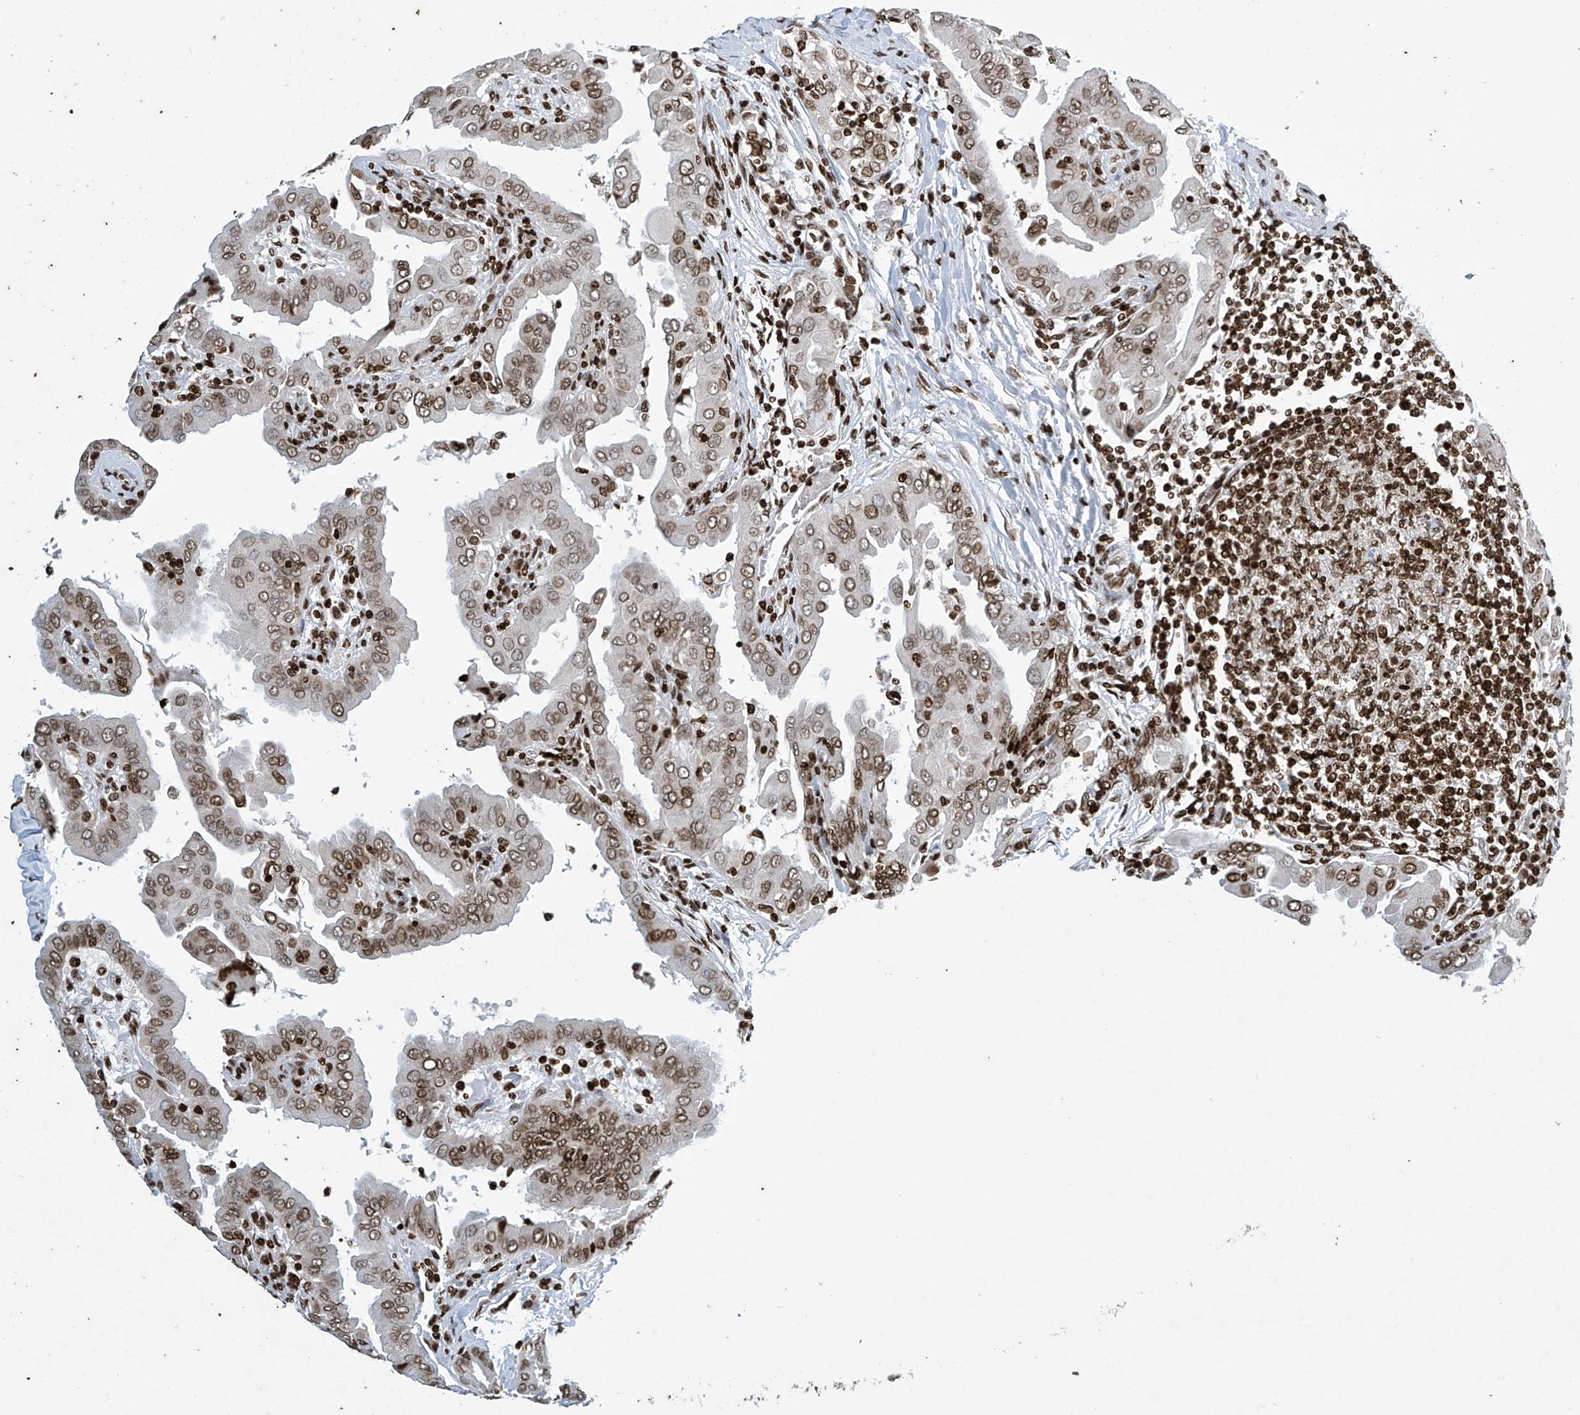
{"staining": {"intensity": "moderate", "quantity": ">75%", "location": "nuclear"}, "tissue": "thyroid cancer", "cell_type": "Tumor cells", "image_type": "cancer", "snomed": [{"axis": "morphology", "description": "Papillary adenocarcinoma, NOS"}, {"axis": "topography", "description": "Thyroid gland"}], "caption": "Thyroid cancer (papillary adenocarcinoma) stained for a protein displays moderate nuclear positivity in tumor cells. (DAB (3,3'-diaminobenzidine) = brown stain, brightfield microscopy at high magnification).", "gene": "H4C16", "patient": {"sex": "male", "age": 33}}